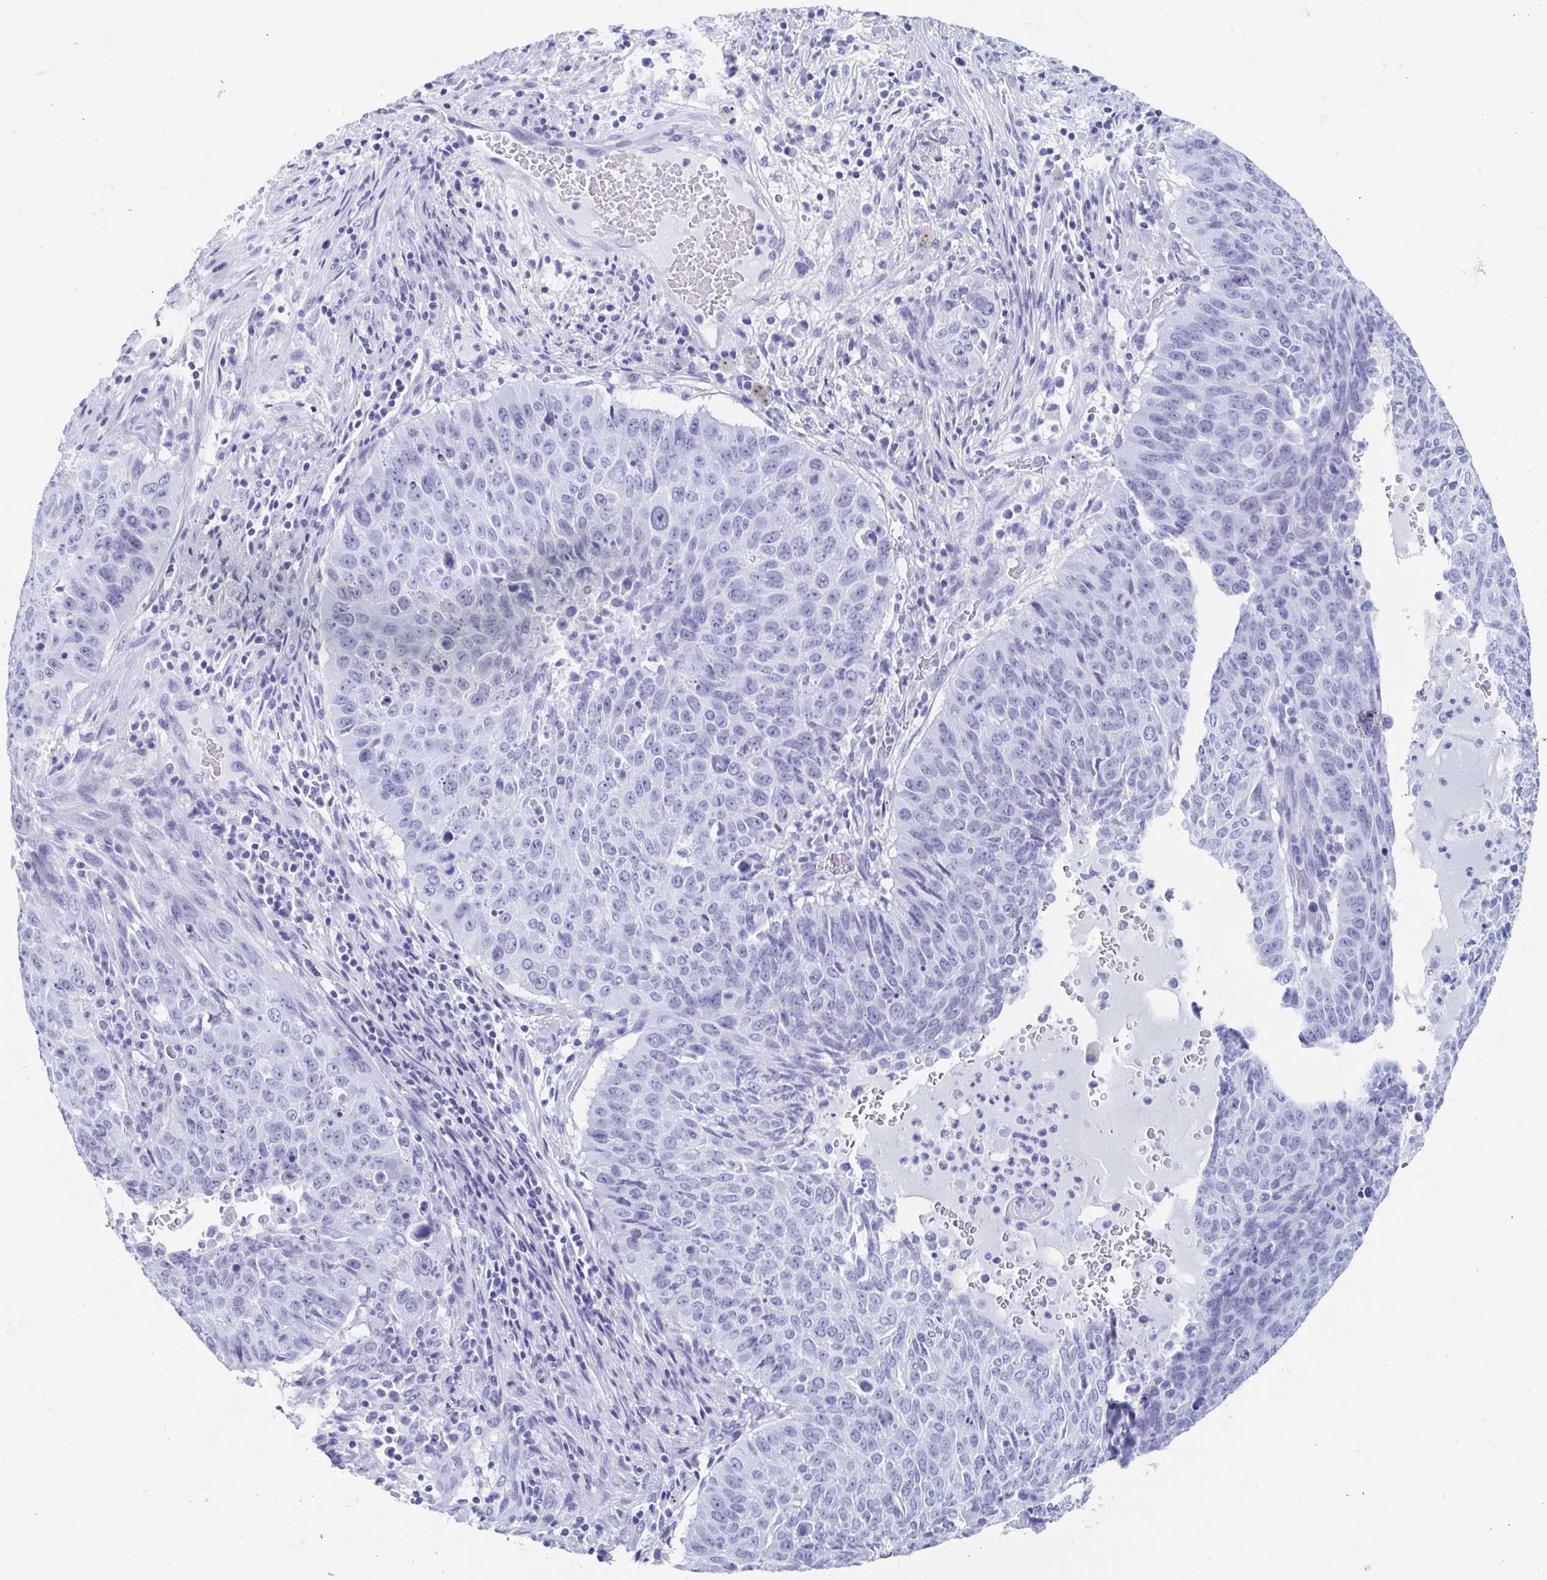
{"staining": {"intensity": "negative", "quantity": "none", "location": "none"}, "tissue": "lung cancer", "cell_type": "Tumor cells", "image_type": "cancer", "snomed": [{"axis": "morphology", "description": "Normal tissue, NOS"}, {"axis": "morphology", "description": "Squamous cell carcinoma, NOS"}, {"axis": "topography", "description": "Bronchus"}, {"axis": "topography", "description": "Lung"}], "caption": "This is an IHC photomicrograph of lung squamous cell carcinoma. There is no staining in tumor cells.", "gene": "HDGFL1", "patient": {"sex": "male", "age": 64}}